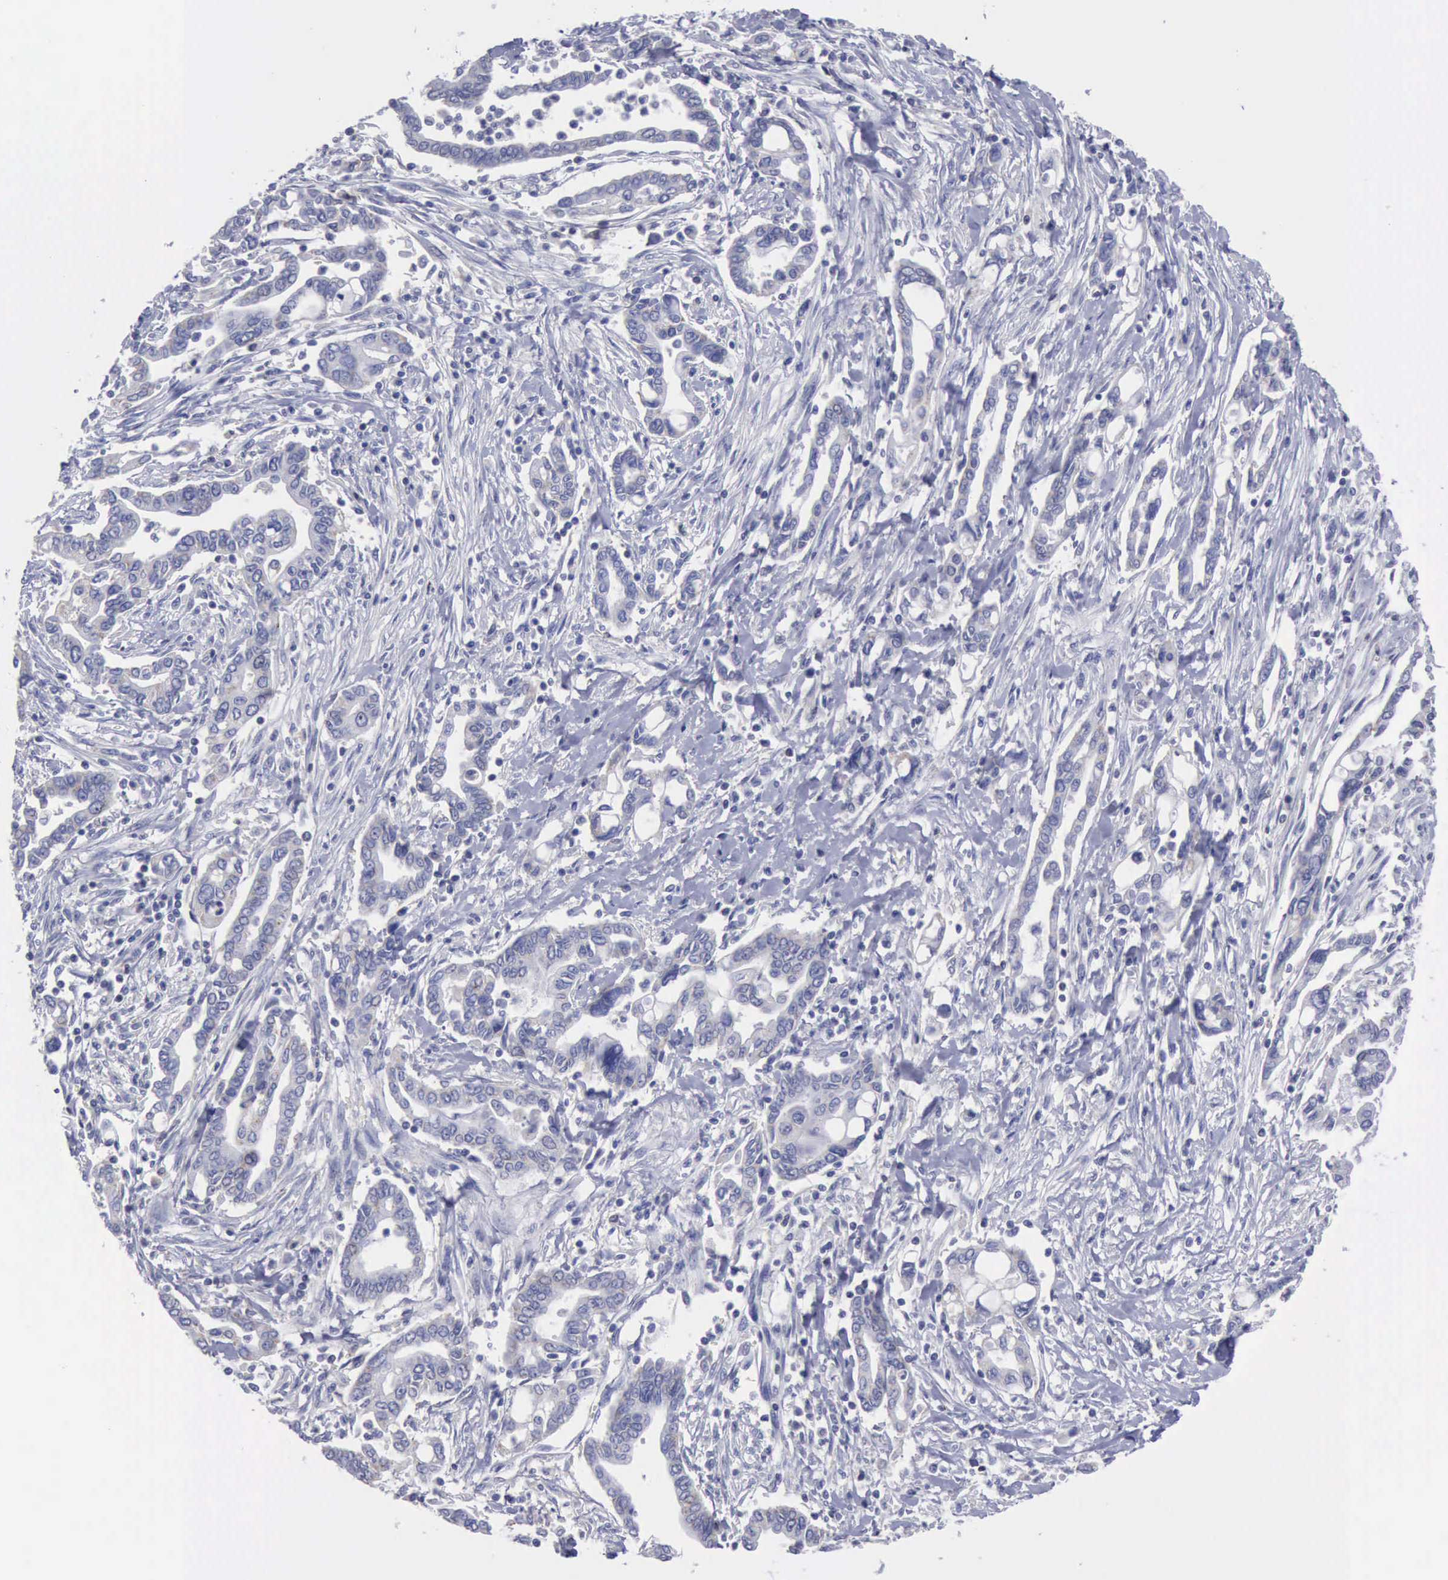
{"staining": {"intensity": "negative", "quantity": "none", "location": "none"}, "tissue": "pancreatic cancer", "cell_type": "Tumor cells", "image_type": "cancer", "snomed": [{"axis": "morphology", "description": "Adenocarcinoma, NOS"}, {"axis": "topography", "description": "Pancreas"}], "caption": "Pancreatic cancer (adenocarcinoma) was stained to show a protein in brown. There is no significant positivity in tumor cells.", "gene": "SATB2", "patient": {"sex": "female", "age": 57}}